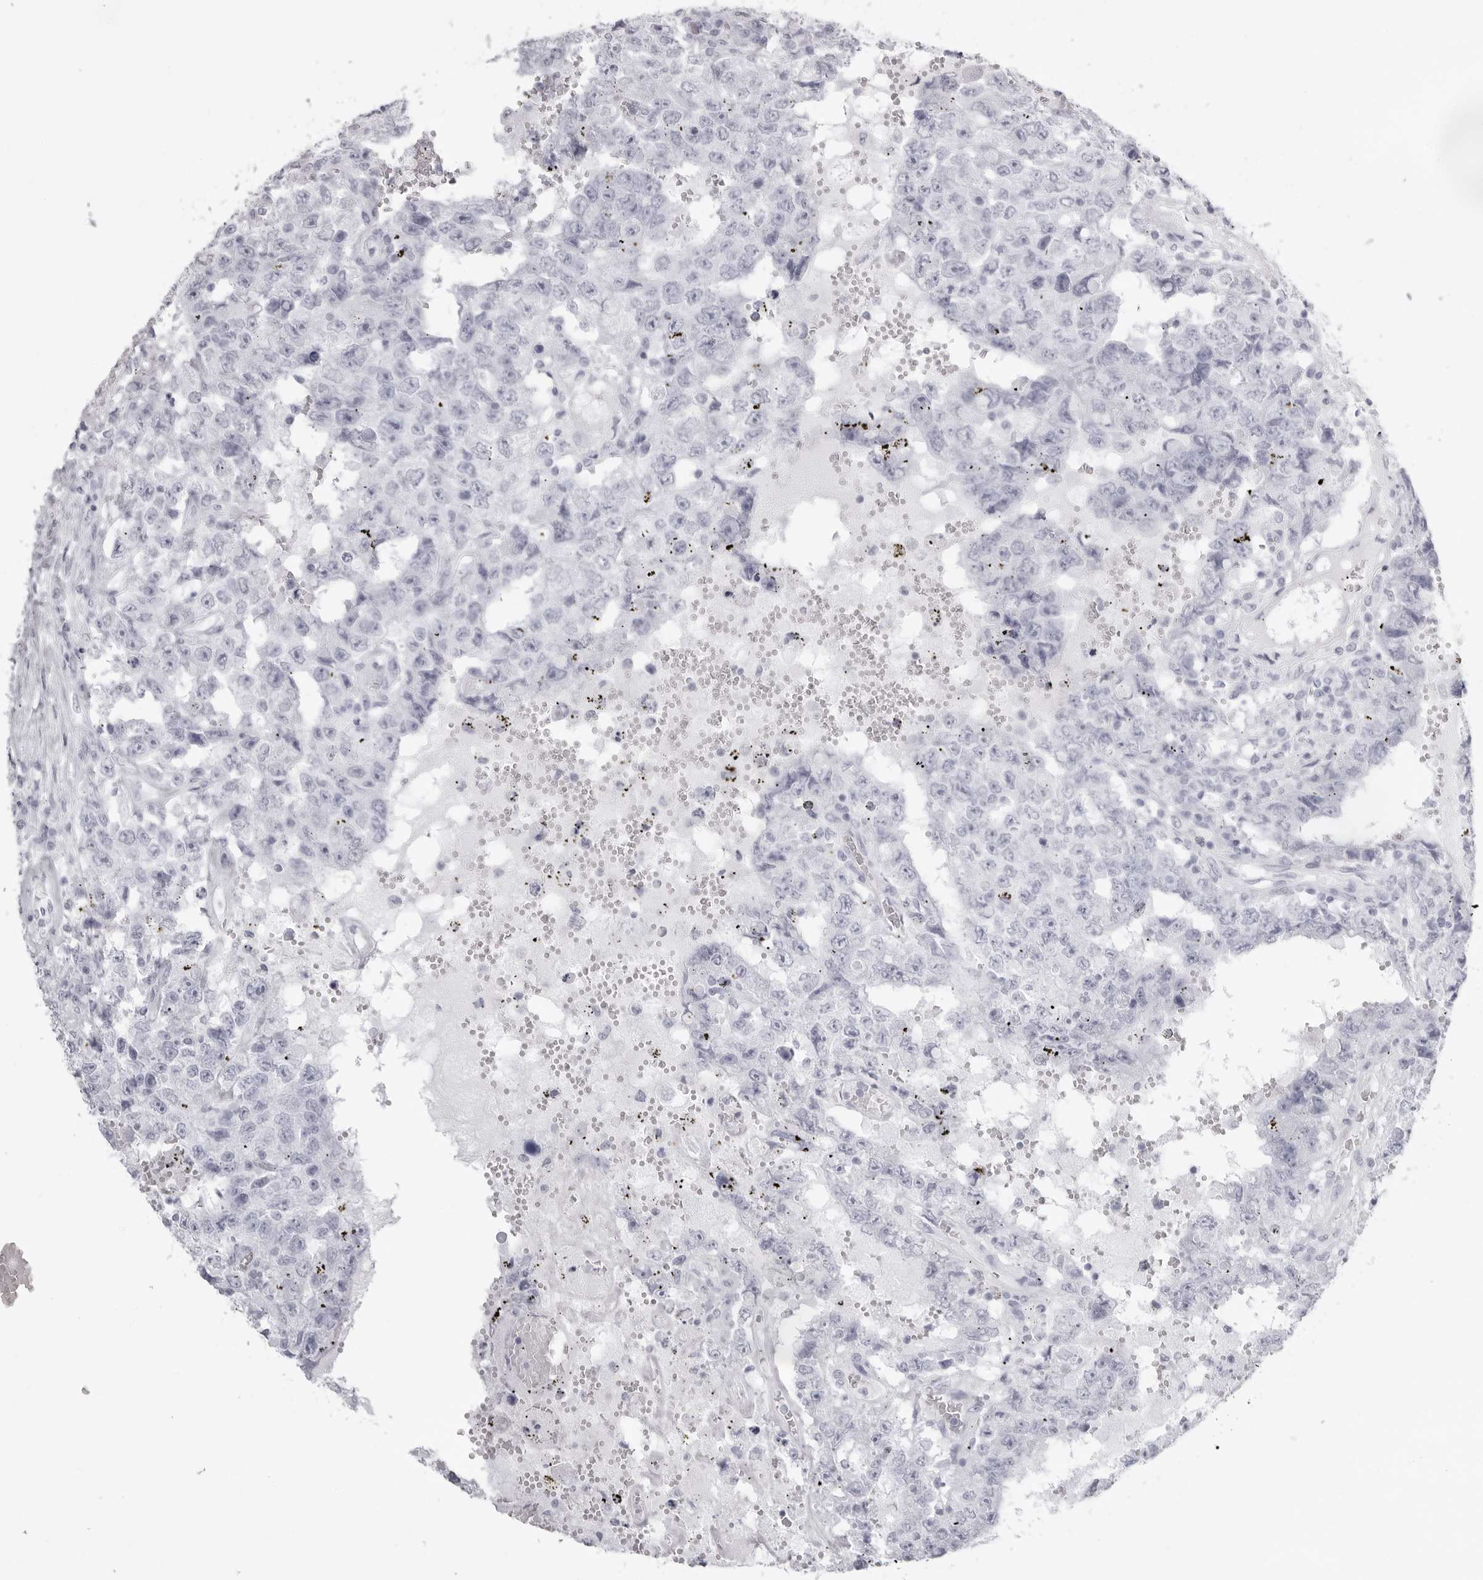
{"staining": {"intensity": "negative", "quantity": "none", "location": "none"}, "tissue": "testis cancer", "cell_type": "Tumor cells", "image_type": "cancer", "snomed": [{"axis": "morphology", "description": "Carcinoma, Embryonal, NOS"}, {"axis": "topography", "description": "Testis"}], "caption": "The histopathology image demonstrates no staining of tumor cells in testis embryonal carcinoma.", "gene": "KLK9", "patient": {"sex": "male", "age": 26}}